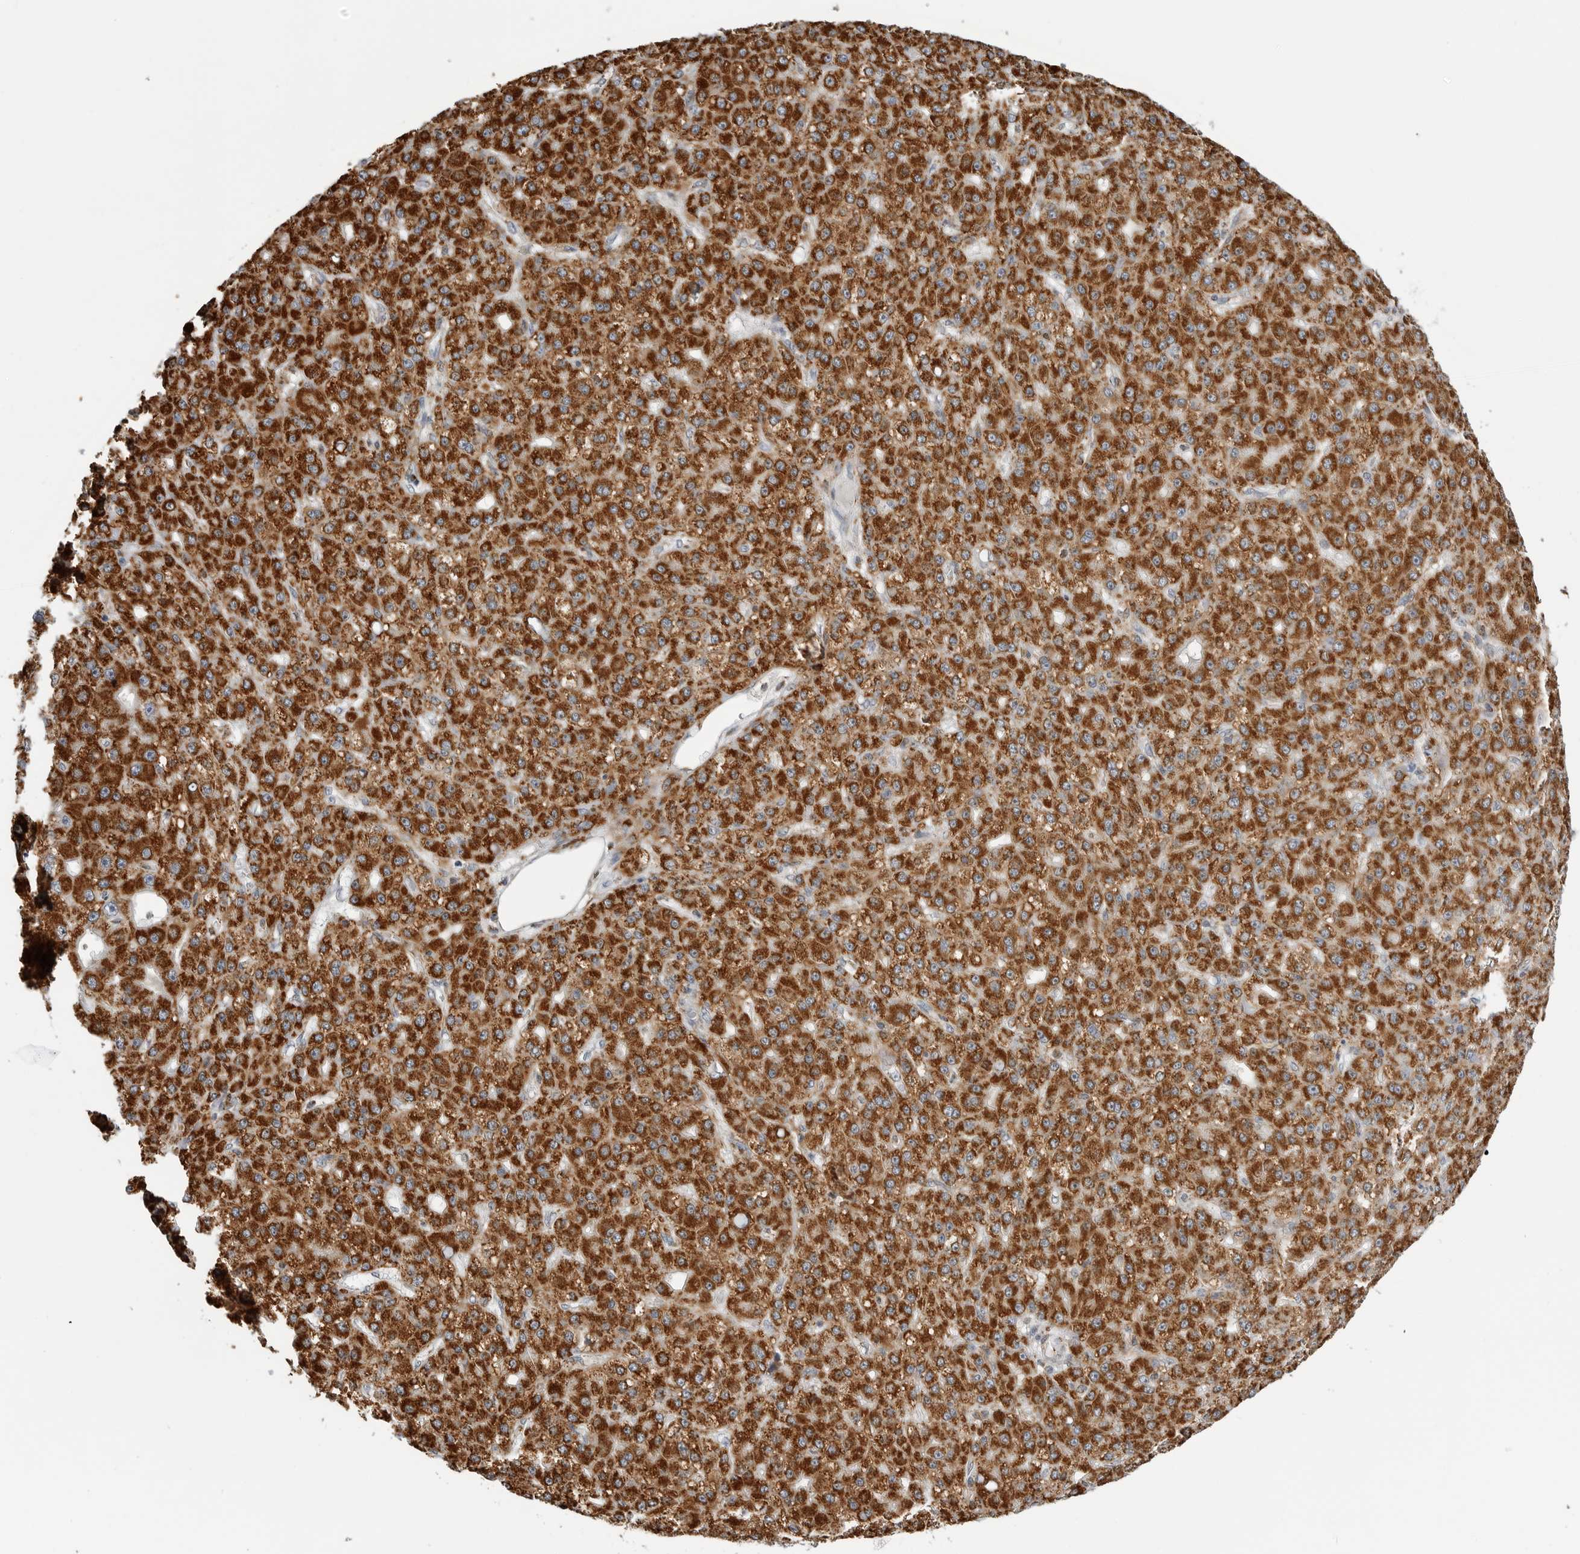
{"staining": {"intensity": "strong", "quantity": ">75%", "location": "cytoplasmic/membranous"}, "tissue": "liver cancer", "cell_type": "Tumor cells", "image_type": "cancer", "snomed": [{"axis": "morphology", "description": "Carcinoma, Hepatocellular, NOS"}, {"axis": "topography", "description": "Liver"}], "caption": "Immunohistochemical staining of liver hepatocellular carcinoma exhibits high levels of strong cytoplasmic/membranous protein staining in about >75% of tumor cells.", "gene": "COX5A", "patient": {"sex": "male", "age": 67}}